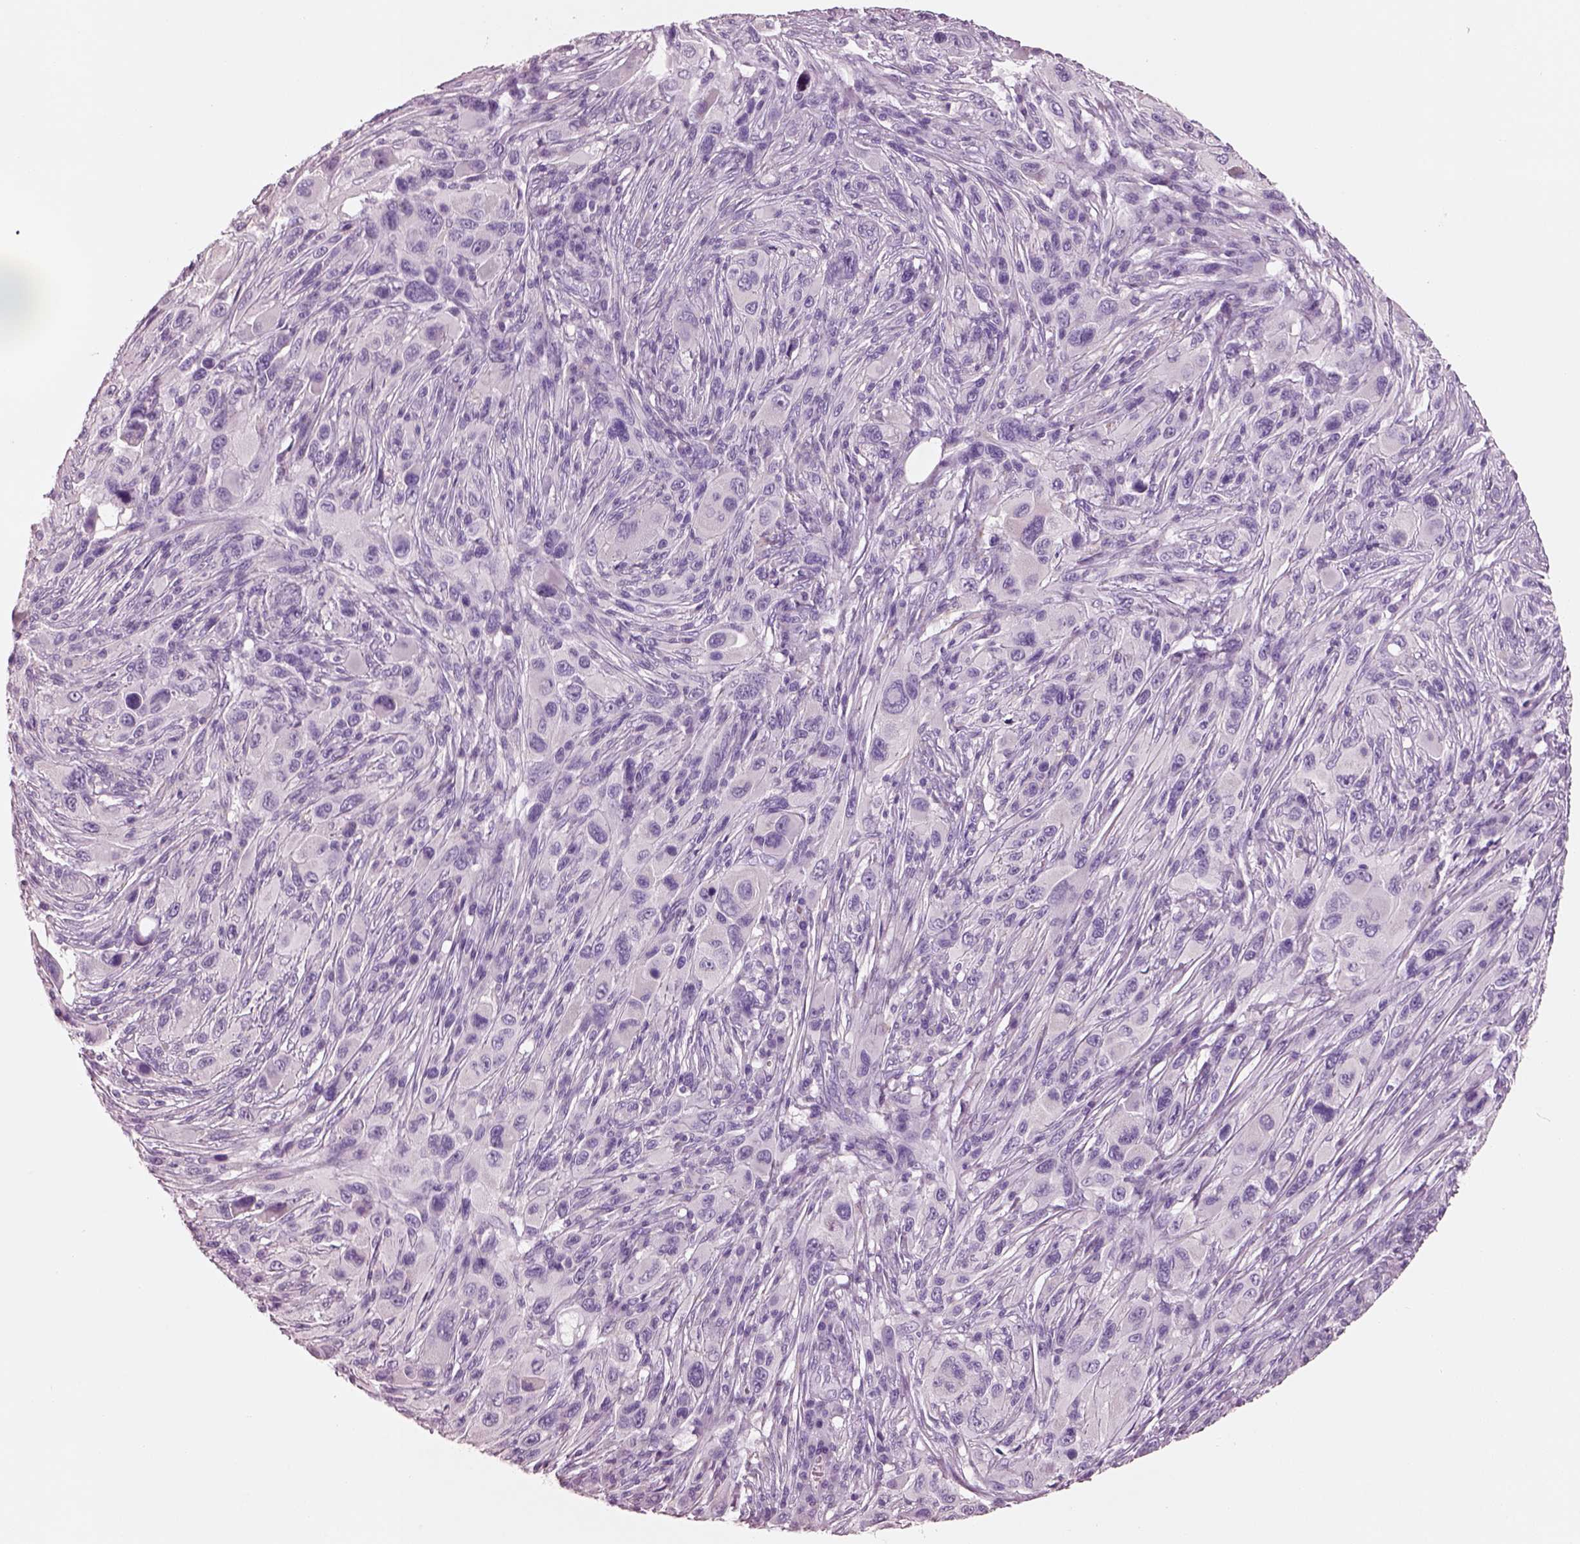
{"staining": {"intensity": "negative", "quantity": "none", "location": "none"}, "tissue": "melanoma", "cell_type": "Tumor cells", "image_type": "cancer", "snomed": [{"axis": "morphology", "description": "Malignant melanoma, NOS"}, {"axis": "topography", "description": "Skin"}], "caption": "Micrograph shows no significant protein staining in tumor cells of melanoma.", "gene": "PNOC", "patient": {"sex": "male", "age": 53}}